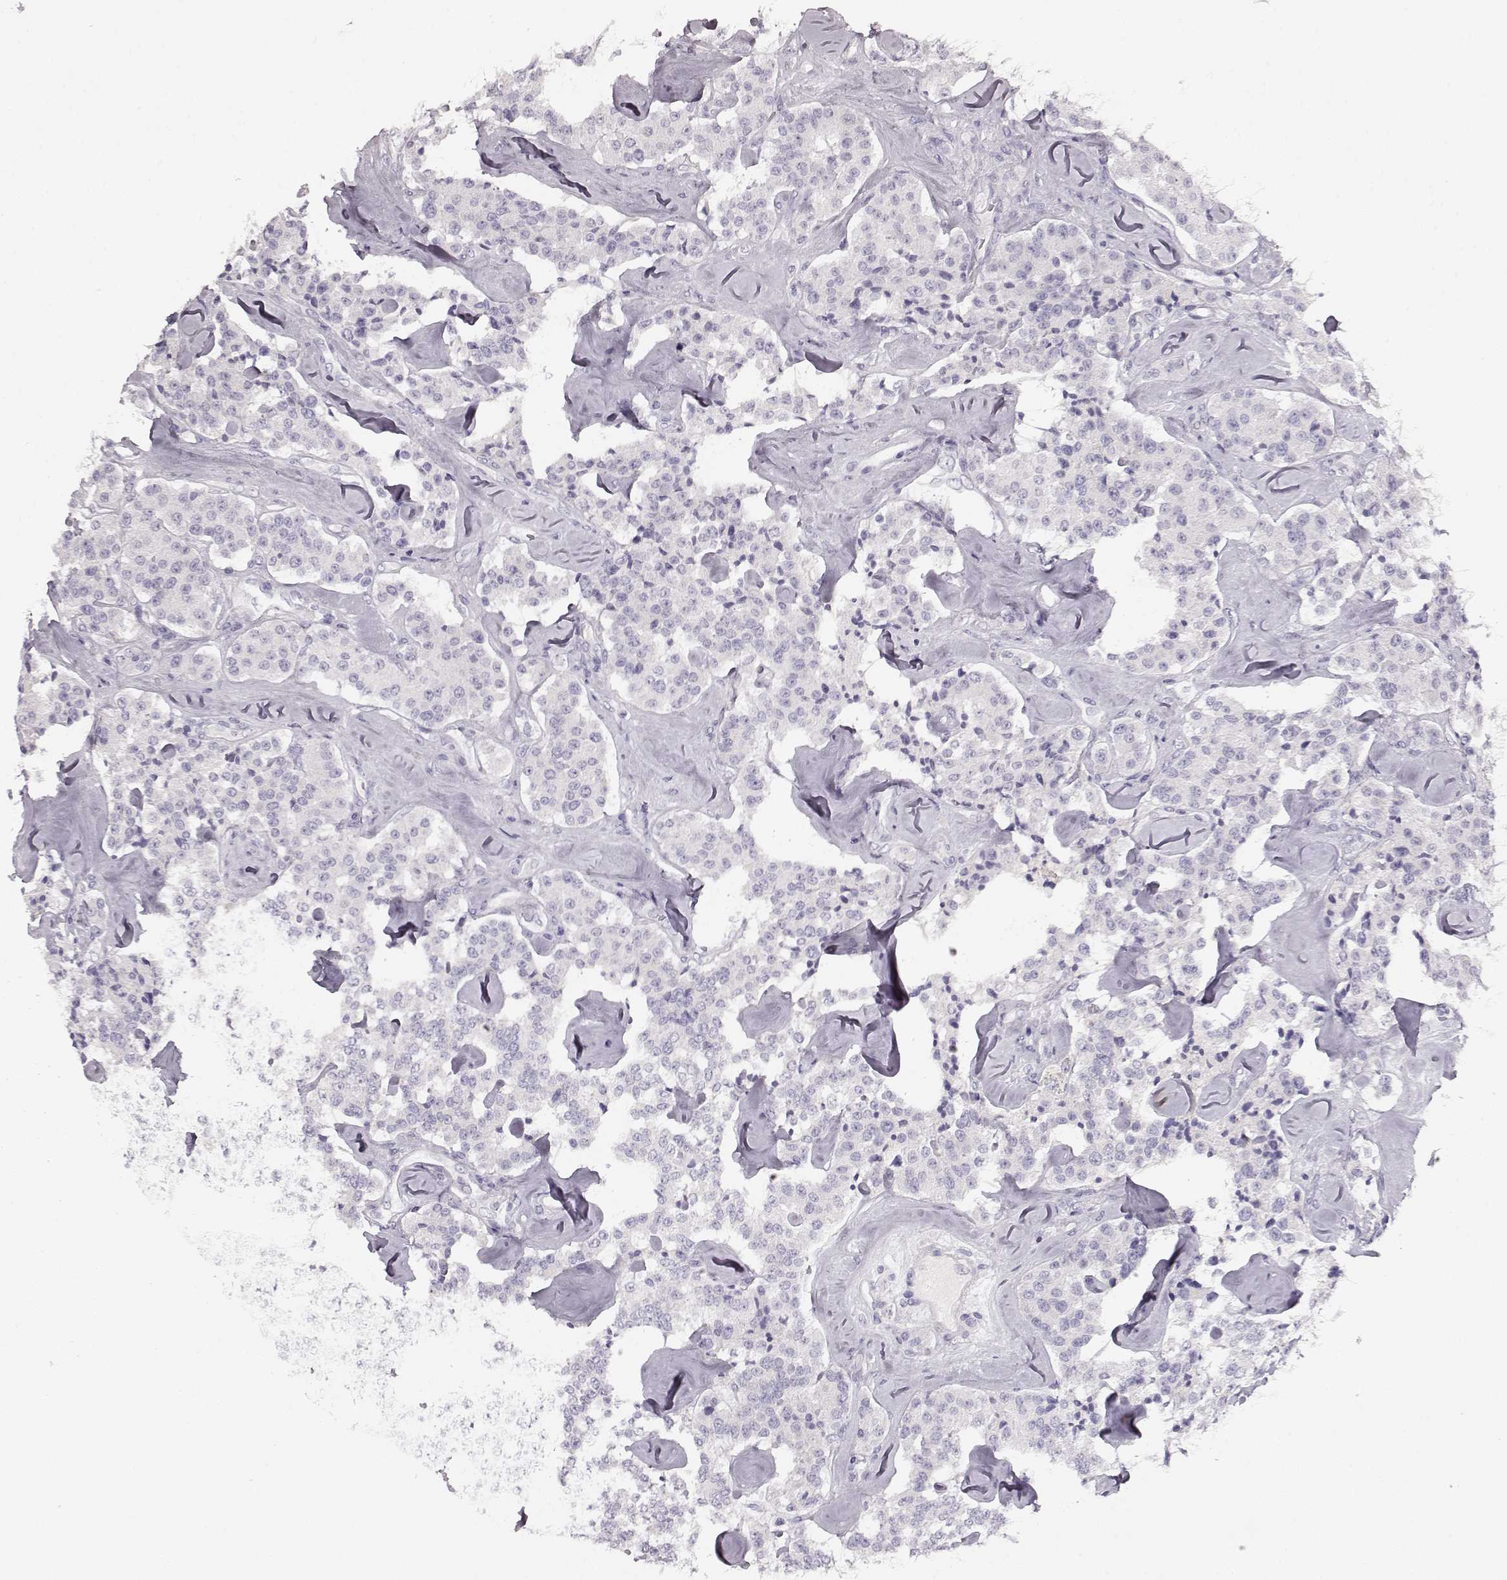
{"staining": {"intensity": "negative", "quantity": "none", "location": "none"}, "tissue": "carcinoid", "cell_type": "Tumor cells", "image_type": "cancer", "snomed": [{"axis": "morphology", "description": "Carcinoid, malignant, NOS"}, {"axis": "topography", "description": "Pancreas"}], "caption": "Tumor cells show no significant expression in carcinoid. (DAB (3,3'-diaminobenzidine) immunohistochemistry, high magnification).", "gene": "KIAA0319", "patient": {"sex": "male", "age": 41}}